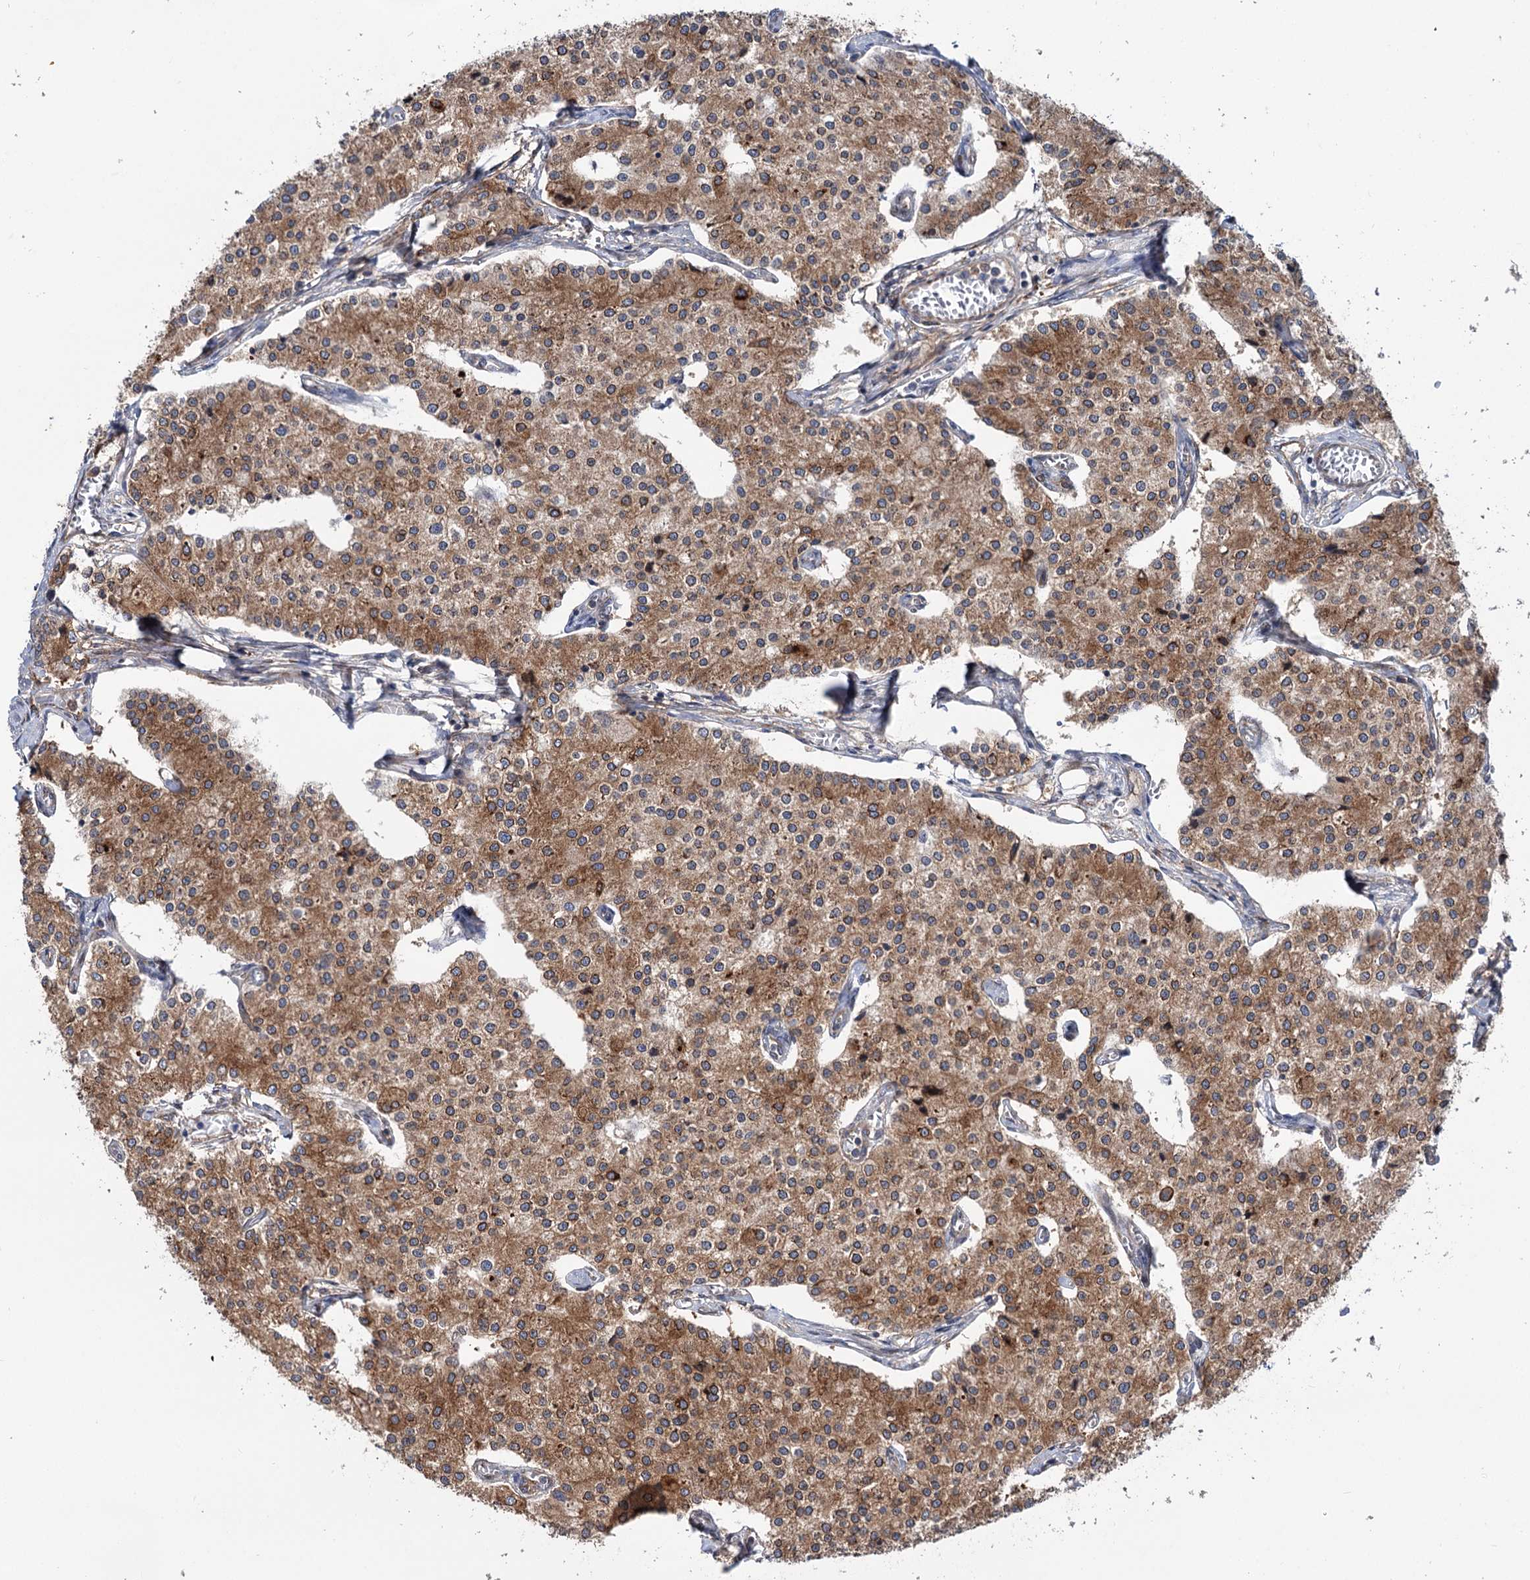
{"staining": {"intensity": "moderate", "quantity": ">75%", "location": "cytoplasmic/membranous"}, "tissue": "carcinoid", "cell_type": "Tumor cells", "image_type": "cancer", "snomed": [{"axis": "morphology", "description": "Carcinoid, malignant, NOS"}, {"axis": "topography", "description": "Colon"}], "caption": "Immunohistochemistry histopathology image of neoplastic tissue: human malignant carcinoid stained using immunohistochemistry demonstrates medium levels of moderate protein expression localized specifically in the cytoplasmic/membranous of tumor cells, appearing as a cytoplasmic/membranous brown color.", "gene": "PTDSS2", "patient": {"sex": "female", "age": 52}}